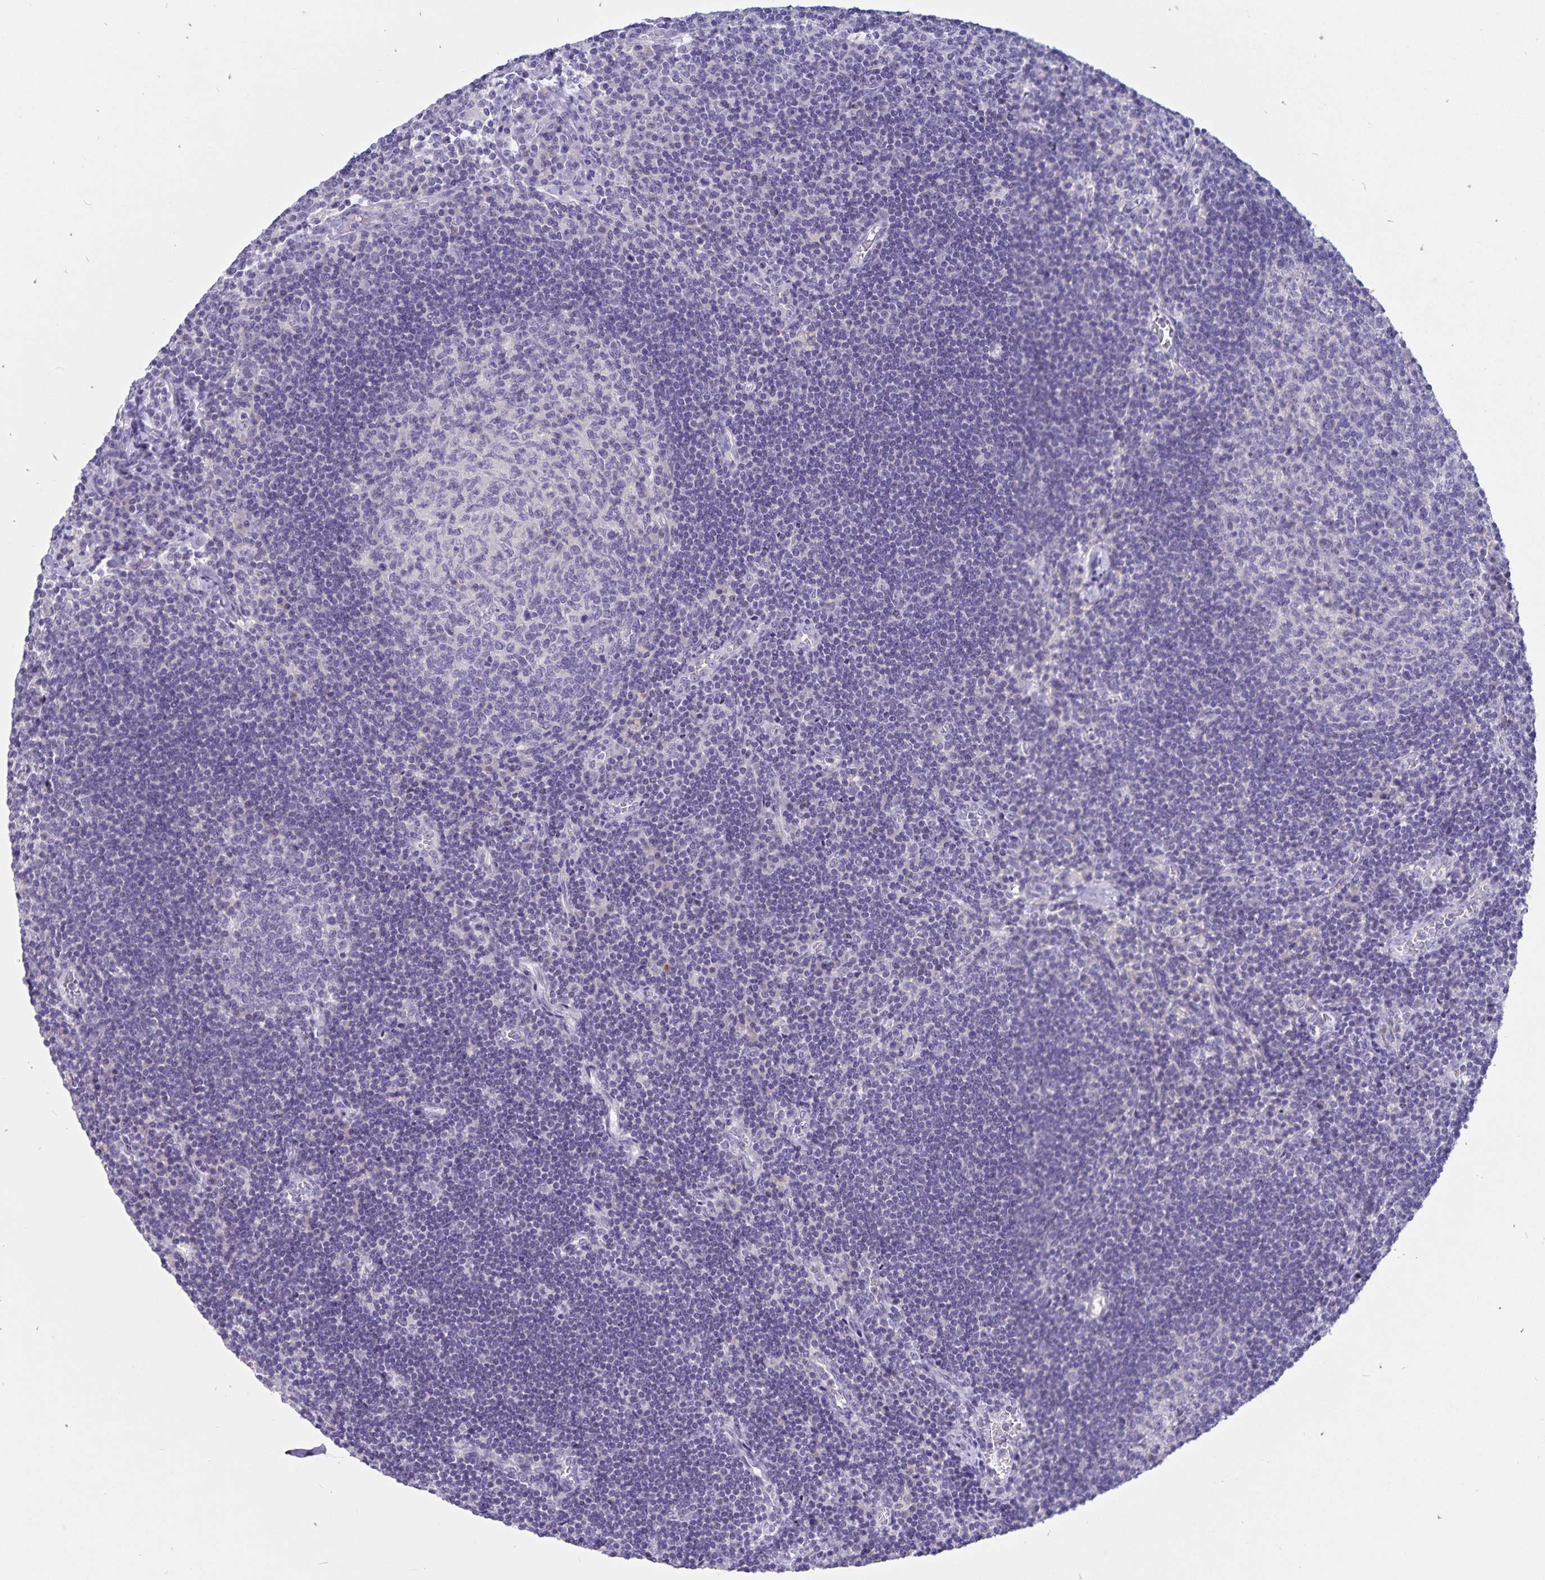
{"staining": {"intensity": "negative", "quantity": "none", "location": "none"}, "tissue": "lymph node", "cell_type": "Germinal center cells", "image_type": "normal", "snomed": [{"axis": "morphology", "description": "Normal tissue, NOS"}, {"axis": "topography", "description": "Lymph node"}], "caption": "Histopathology image shows no protein staining in germinal center cells of normal lymph node.", "gene": "SNTN", "patient": {"sex": "male", "age": 67}}